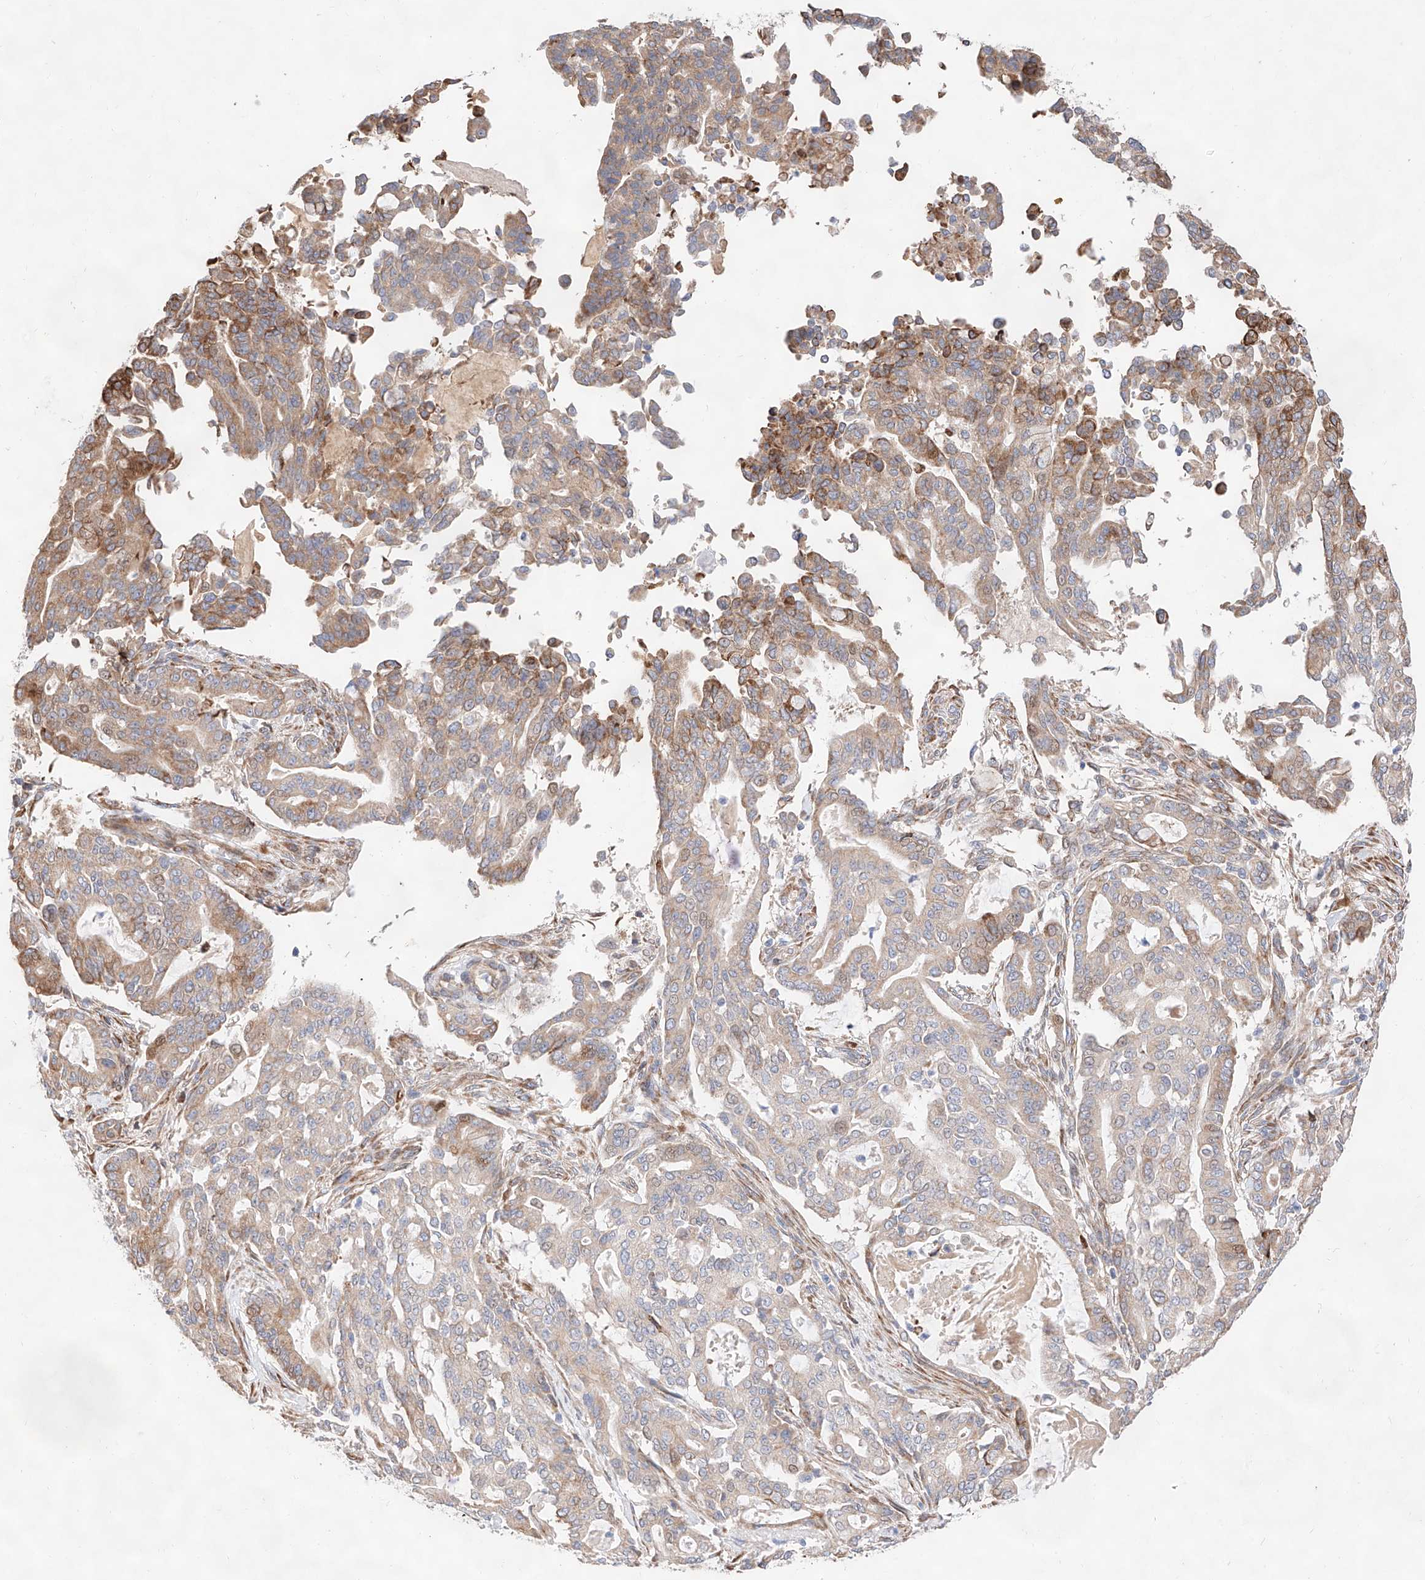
{"staining": {"intensity": "moderate", "quantity": "25%-75%", "location": "cytoplasmic/membranous"}, "tissue": "pancreatic cancer", "cell_type": "Tumor cells", "image_type": "cancer", "snomed": [{"axis": "morphology", "description": "Adenocarcinoma, NOS"}, {"axis": "topography", "description": "Pancreas"}], "caption": "Immunohistochemistry (IHC) micrograph of pancreatic cancer (adenocarcinoma) stained for a protein (brown), which demonstrates medium levels of moderate cytoplasmic/membranous expression in about 25%-75% of tumor cells.", "gene": "ATP9B", "patient": {"sex": "male", "age": 63}}